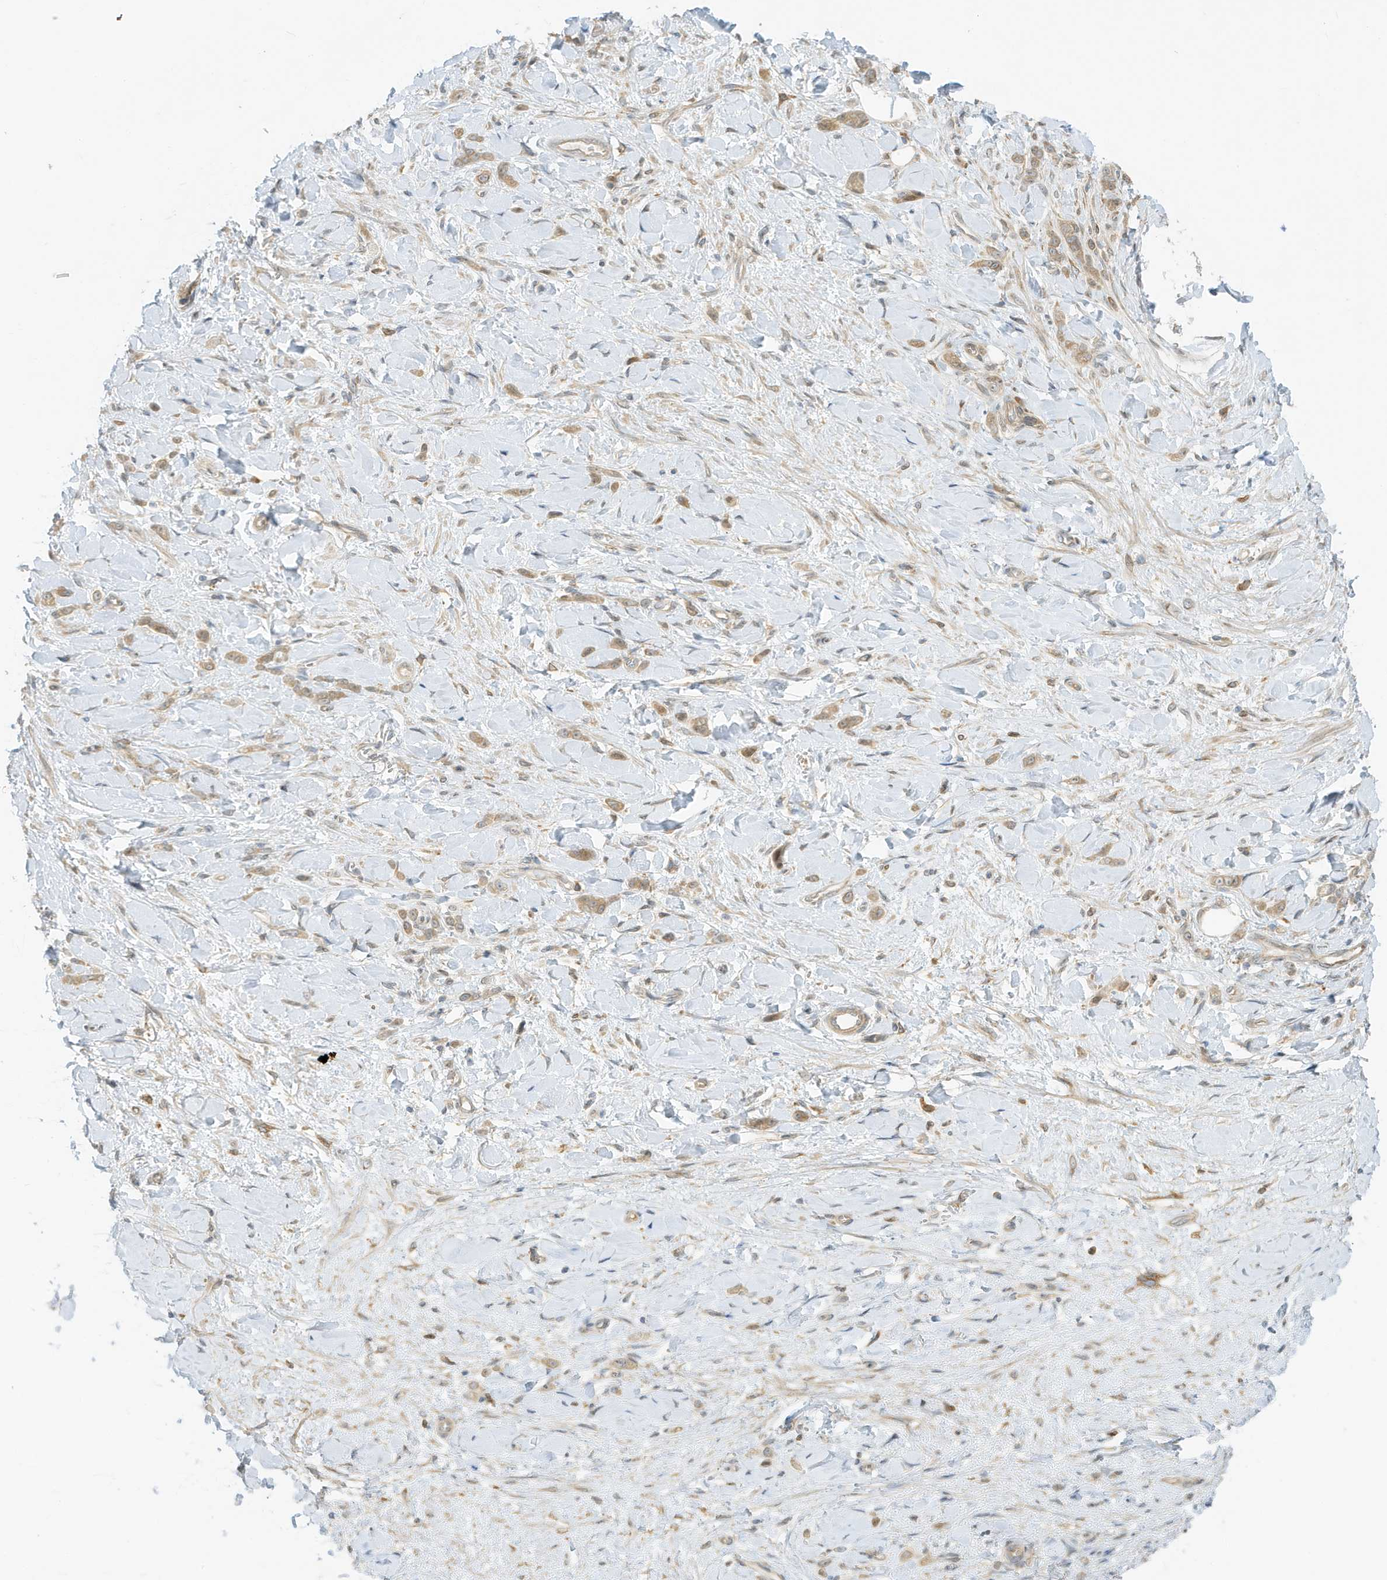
{"staining": {"intensity": "weak", "quantity": ">75%", "location": "cytoplasmic/membranous"}, "tissue": "stomach cancer", "cell_type": "Tumor cells", "image_type": "cancer", "snomed": [{"axis": "morphology", "description": "Normal tissue, NOS"}, {"axis": "morphology", "description": "Adenocarcinoma, NOS"}, {"axis": "topography", "description": "Stomach"}], "caption": "Brown immunohistochemical staining in human stomach cancer (adenocarcinoma) reveals weak cytoplasmic/membranous expression in about >75% of tumor cells. The staining is performed using DAB brown chromogen to label protein expression. The nuclei are counter-stained blue using hematoxylin.", "gene": "SCARF2", "patient": {"sex": "male", "age": 82}}